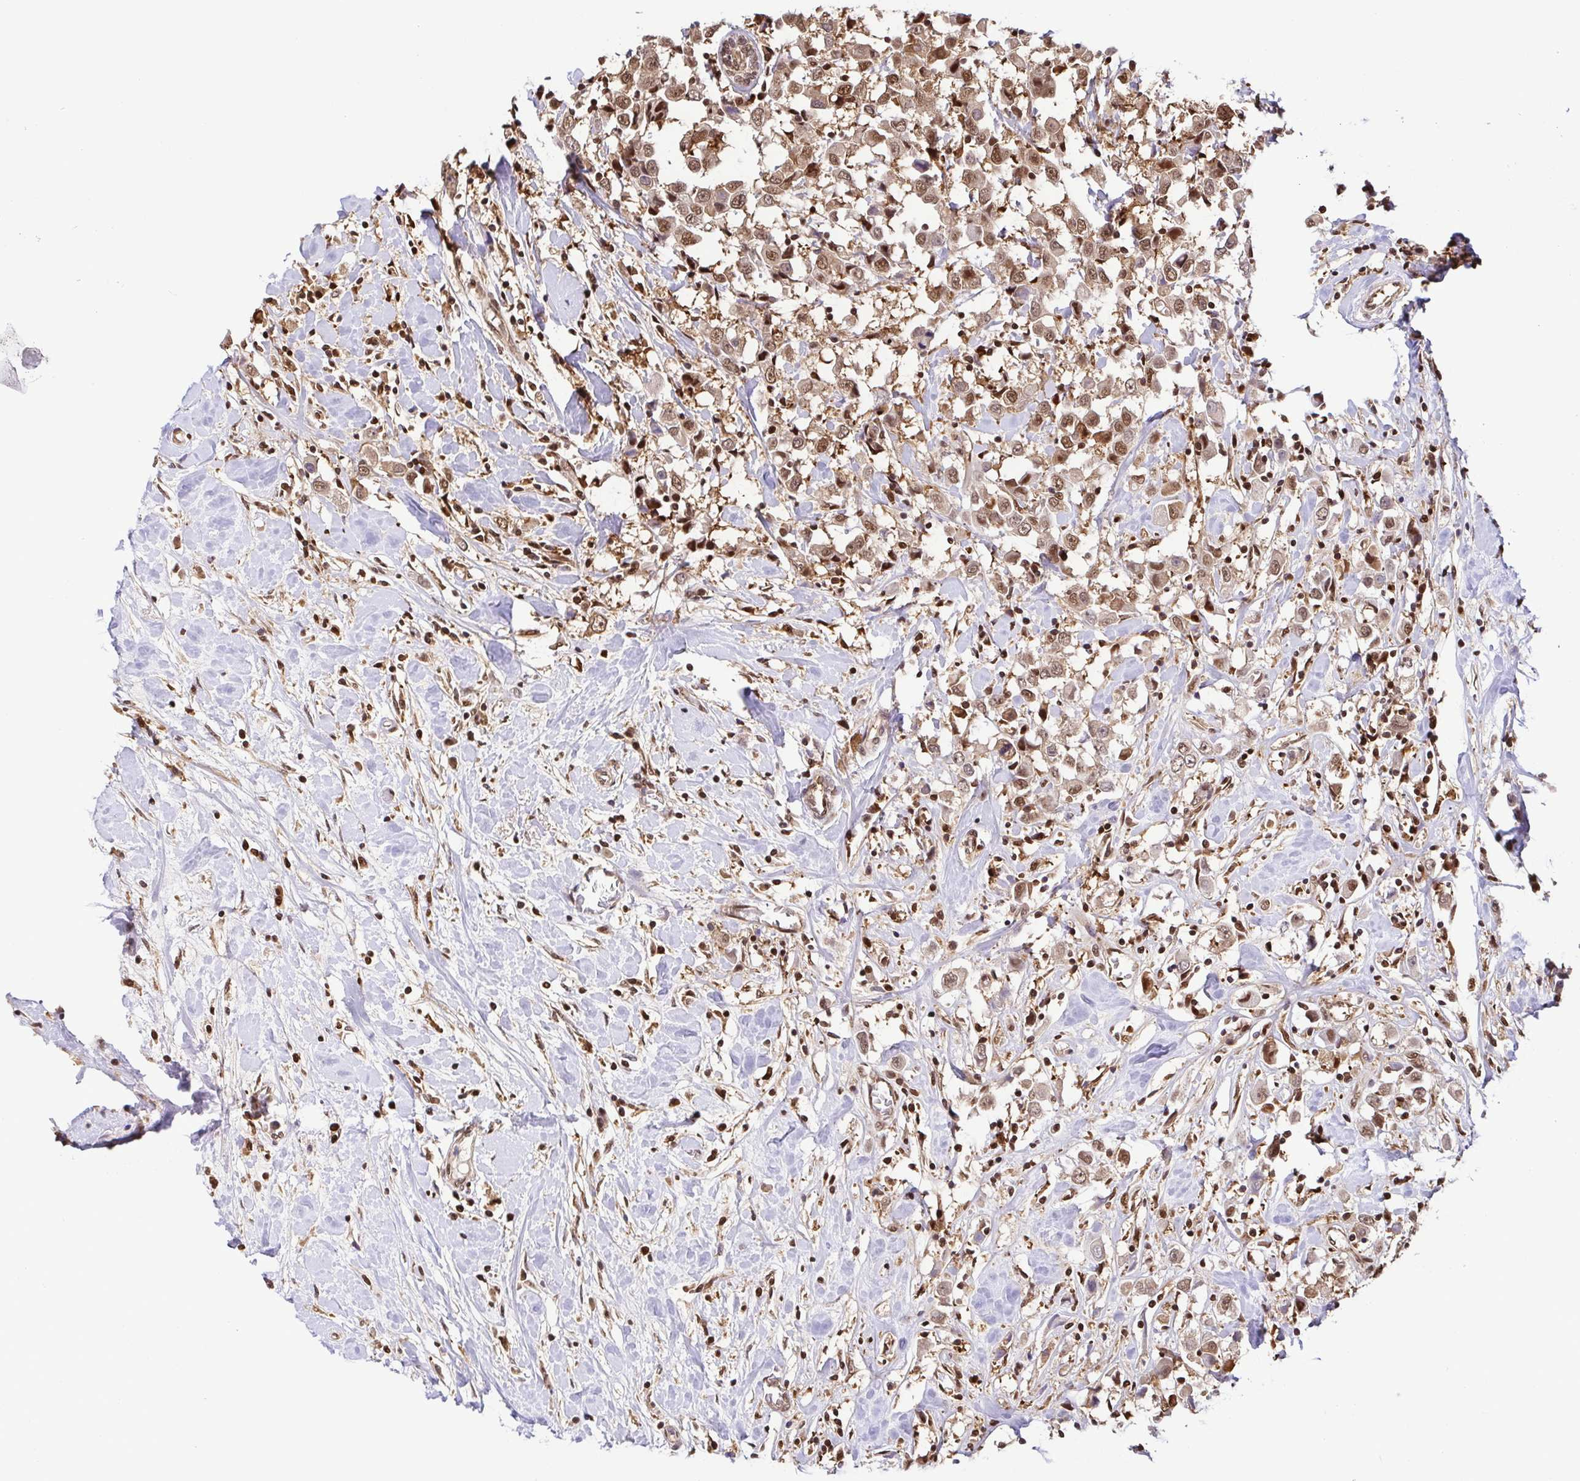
{"staining": {"intensity": "moderate", "quantity": ">75%", "location": "nuclear"}, "tissue": "breast cancer", "cell_type": "Tumor cells", "image_type": "cancer", "snomed": [{"axis": "morphology", "description": "Duct carcinoma"}, {"axis": "topography", "description": "Breast"}], "caption": "Immunohistochemical staining of human breast cancer (intraductal carcinoma) reveals medium levels of moderate nuclear protein staining in about >75% of tumor cells.", "gene": "PSMB9", "patient": {"sex": "female", "age": 61}}